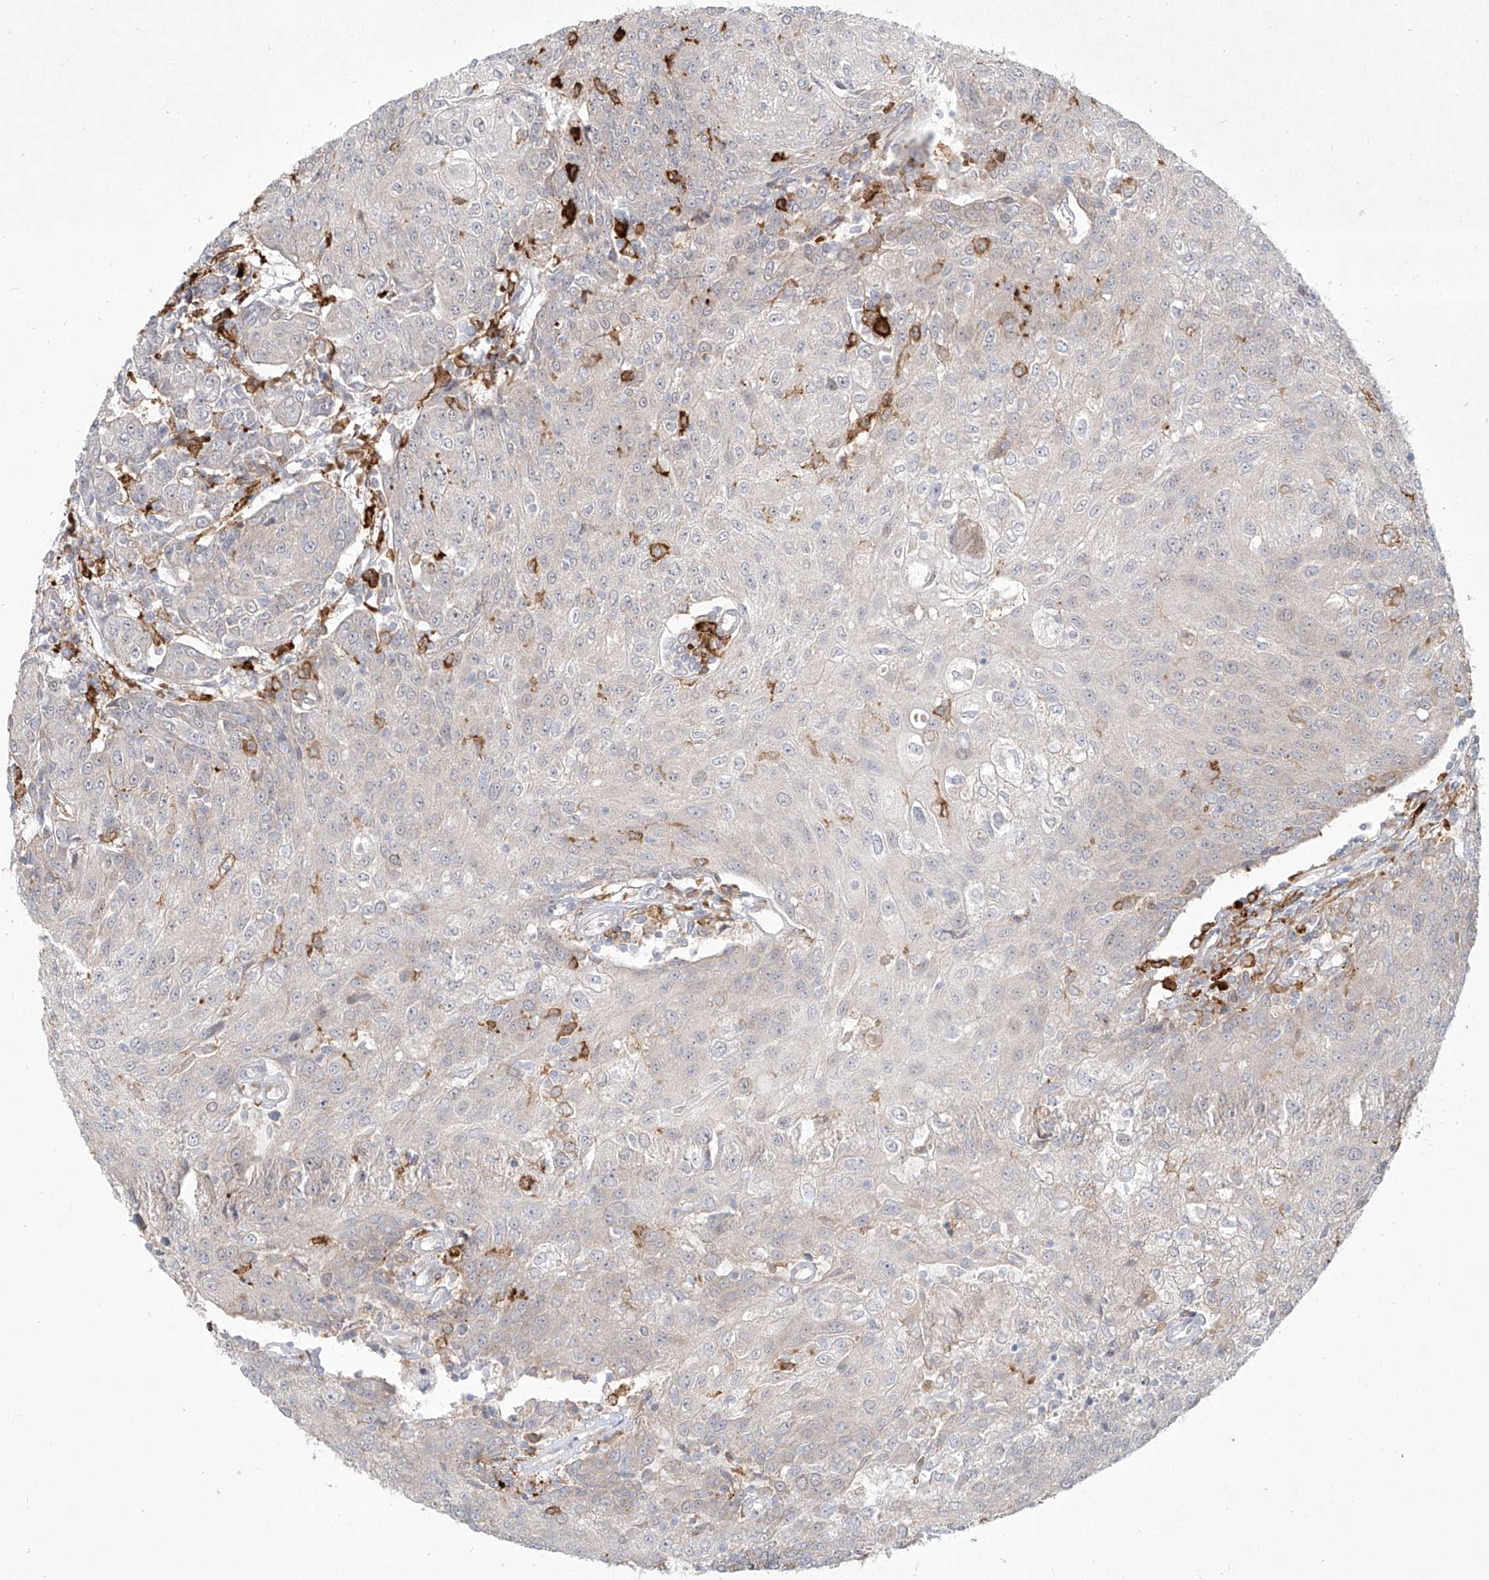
{"staining": {"intensity": "negative", "quantity": "none", "location": "none"}, "tissue": "urothelial cancer", "cell_type": "Tumor cells", "image_type": "cancer", "snomed": [{"axis": "morphology", "description": "Urothelial carcinoma, High grade"}, {"axis": "topography", "description": "Urinary bladder"}], "caption": "This is an immunohistochemistry histopathology image of human urothelial carcinoma (high-grade). There is no staining in tumor cells.", "gene": "CD209", "patient": {"sex": "female", "age": 85}}